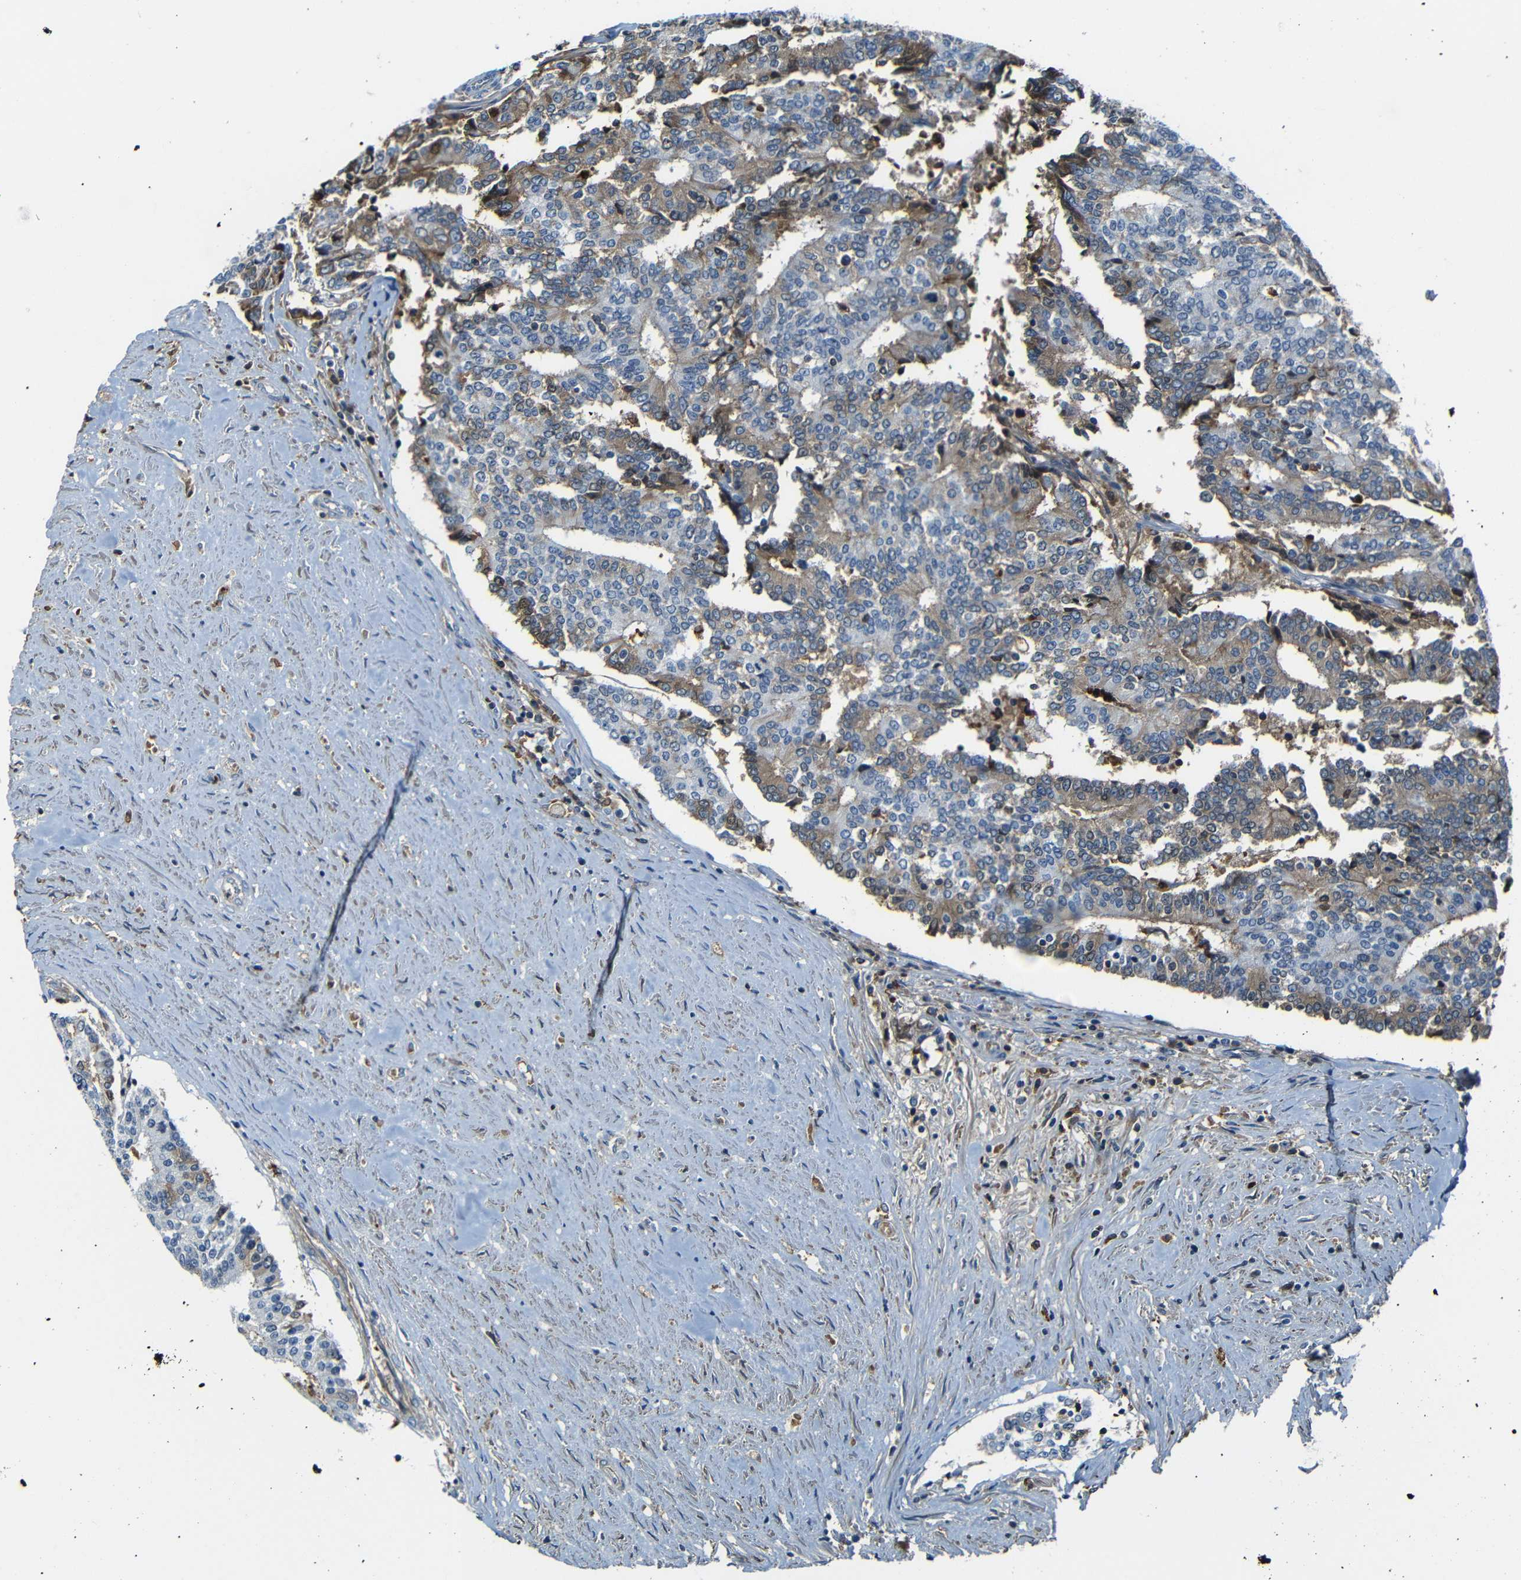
{"staining": {"intensity": "moderate", "quantity": "25%-75%", "location": "cytoplasmic/membranous"}, "tissue": "prostate cancer", "cell_type": "Tumor cells", "image_type": "cancer", "snomed": [{"axis": "morphology", "description": "Normal tissue, NOS"}, {"axis": "morphology", "description": "Adenocarcinoma, High grade"}, {"axis": "topography", "description": "Prostate"}, {"axis": "topography", "description": "Seminal veicle"}], "caption": "A micrograph showing moderate cytoplasmic/membranous positivity in approximately 25%-75% of tumor cells in high-grade adenocarcinoma (prostate), as visualized by brown immunohistochemical staining.", "gene": "SERPINA1", "patient": {"sex": "male", "age": 55}}